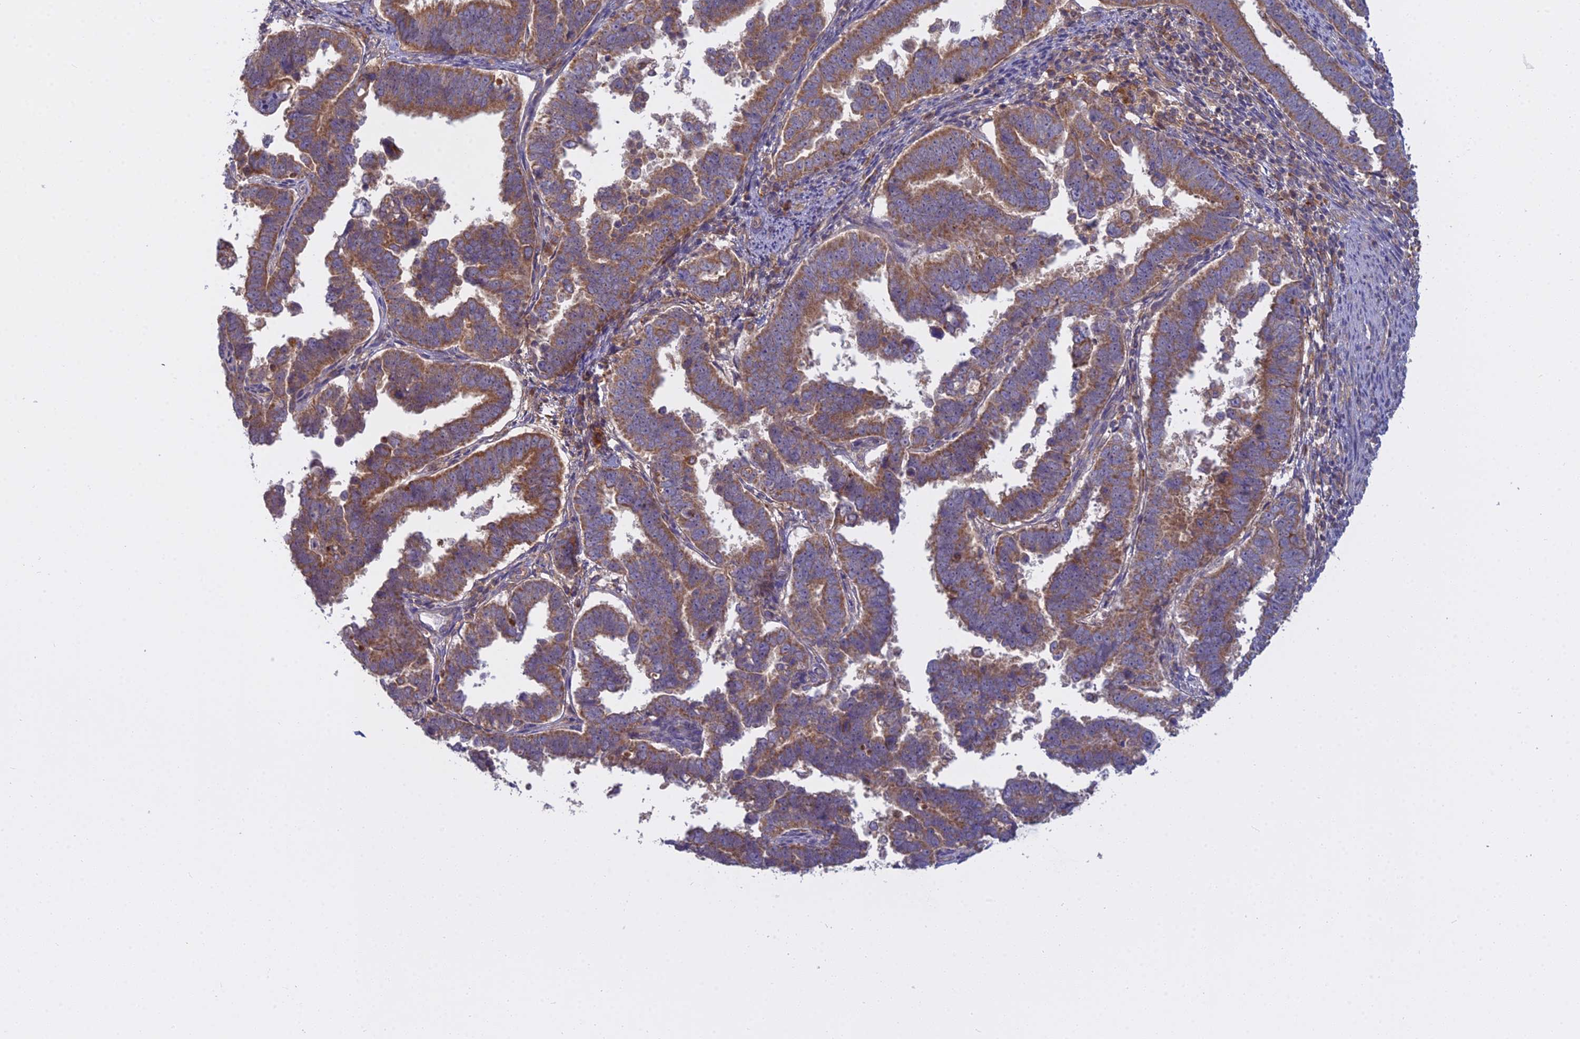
{"staining": {"intensity": "moderate", "quantity": ">75%", "location": "cytoplasmic/membranous"}, "tissue": "endometrial cancer", "cell_type": "Tumor cells", "image_type": "cancer", "snomed": [{"axis": "morphology", "description": "Adenocarcinoma, NOS"}, {"axis": "topography", "description": "Endometrium"}], "caption": "Endometrial cancer tissue demonstrates moderate cytoplasmic/membranous expression in approximately >75% of tumor cells, visualized by immunohistochemistry.", "gene": "CCDC167", "patient": {"sex": "female", "age": 75}}